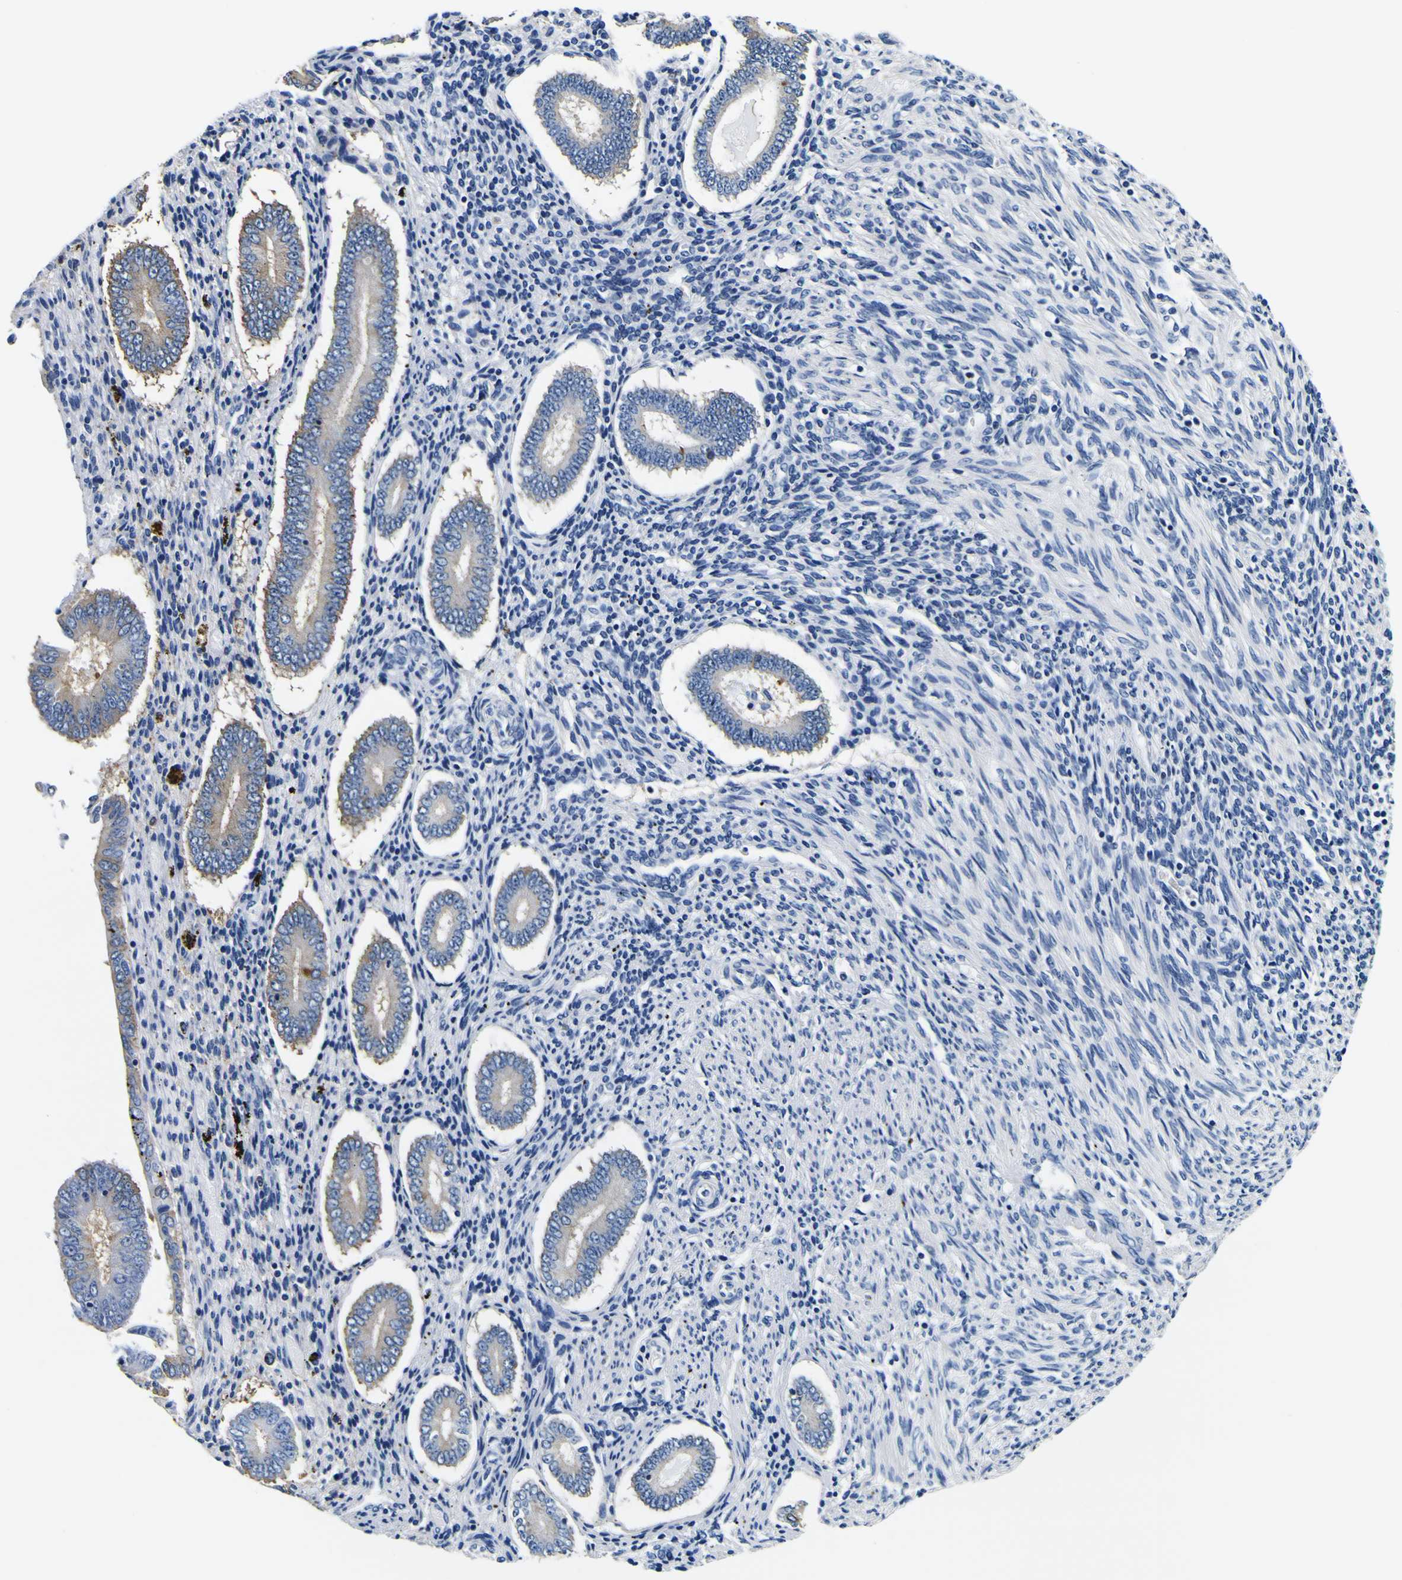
{"staining": {"intensity": "negative", "quantity": "none", "location": "none"}, "tissue": "endometrium", "cell_type": "Cells in endometrial stroma", "image_type": "normal", "snomed": [{"axis": "morphology", "description": "Normal tissue, NOS"}, {"axis": "topography", "description": "Endometrium"}], "caption": "Immunohistochemistry histopathology image of benign endometrium: human endometrium stained with DAB exhibits no significant protein staining in cells in endometrial stroma.", "gene": "TUBA1B", "patient": {"sex": "female", "age": 42}}